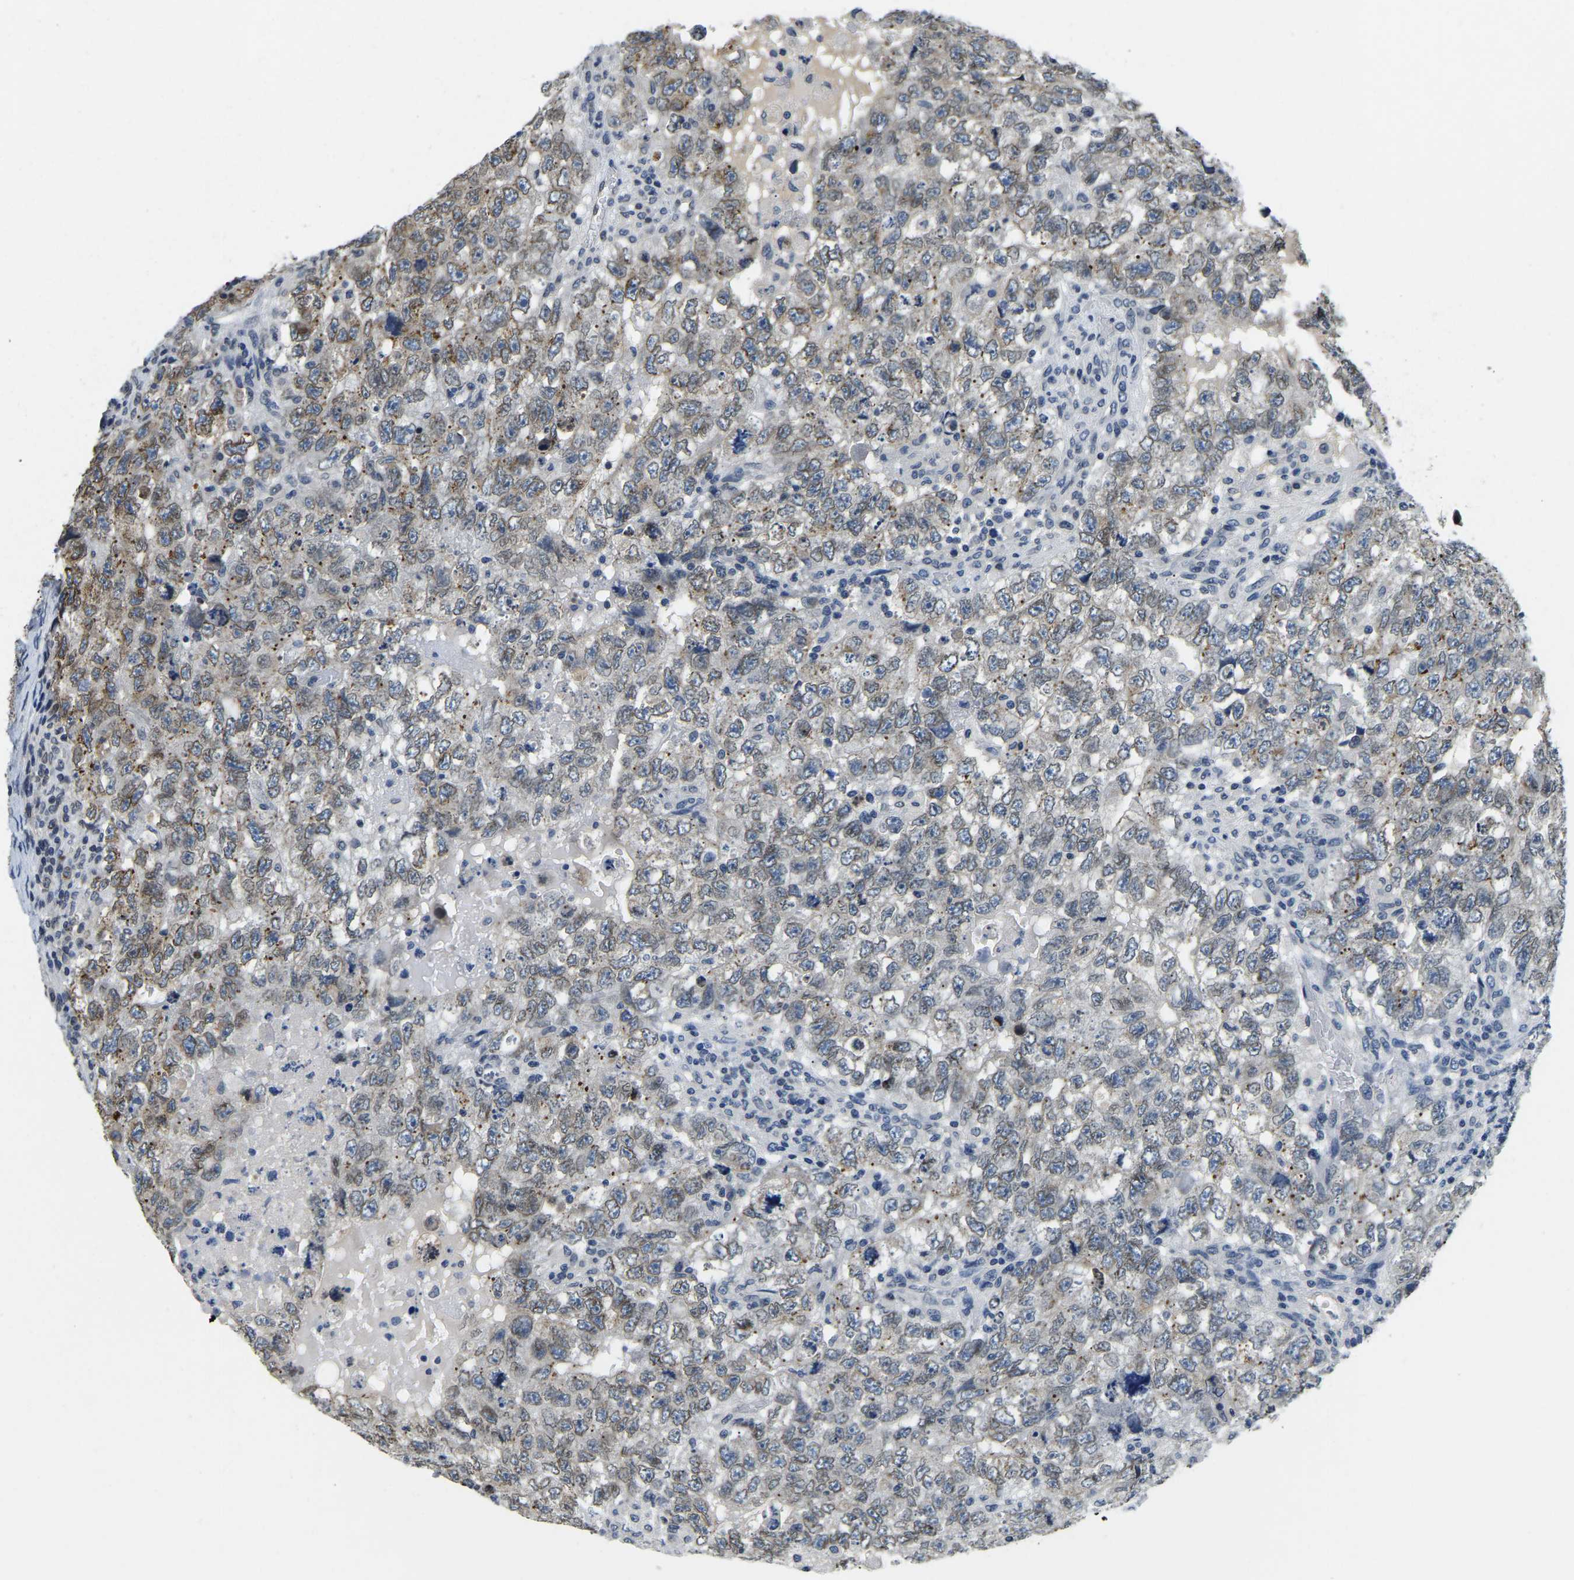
{"staining": {"intensity": "weak", "quantity": ">75%", "location": "cytoplasmic/membranous"}, "tissue": "testis cancer", "cell_type": "Tumor cells", "image_type": "cancer", "snomed": [{"axis": "morphology", "description": "Carcinoma, Embryonal, NOS"}, {"axis": "topography", "description": "Testis"}], "caption": "An image showing weak cytoplasmic/membranous staining in approximately >75% of tumor cells in embryonal carcinoma (testis), as visualized by brown immunohistochemical staining.", "gene": "RANBP2", "patient": {"sex": "male", "age": 36}}